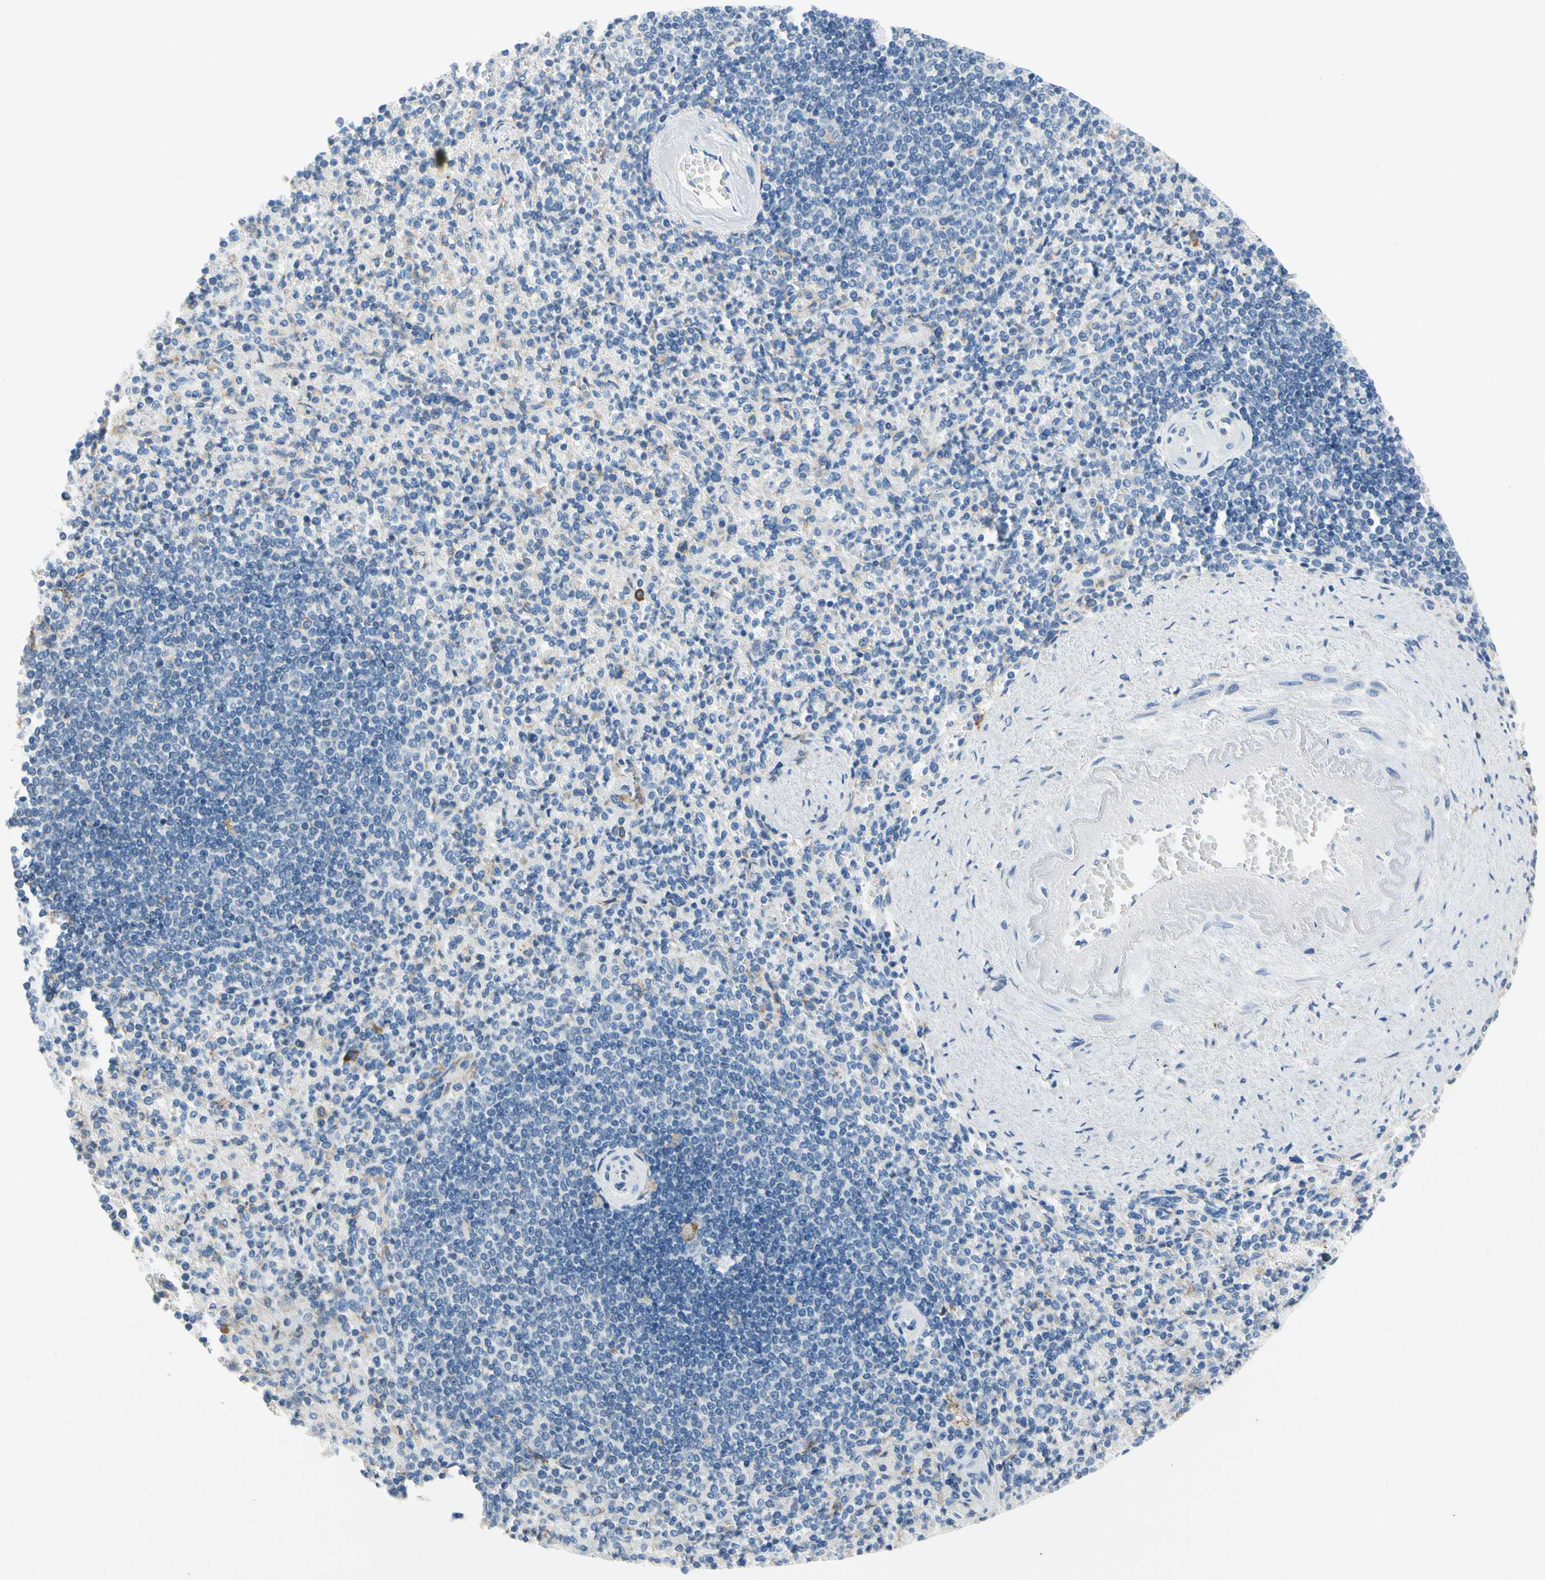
{"staining": {"intensity": "negative", "quantity": "none", "location": "none"}, "tissue": "spleen", "cell_type": "Cells in red pulp", "image_type": "normal", "snomed": [{"axis": "morphology", "description": "Normal tissue, NOS"}, {"axis": "topography", "description": "Spleen"}], "caption": "Spleen stained for a protein using IHC reveals no staining cells in red pulp.", "gene": "STXBP1", "patient": {"sex": "female", "age": 74}}